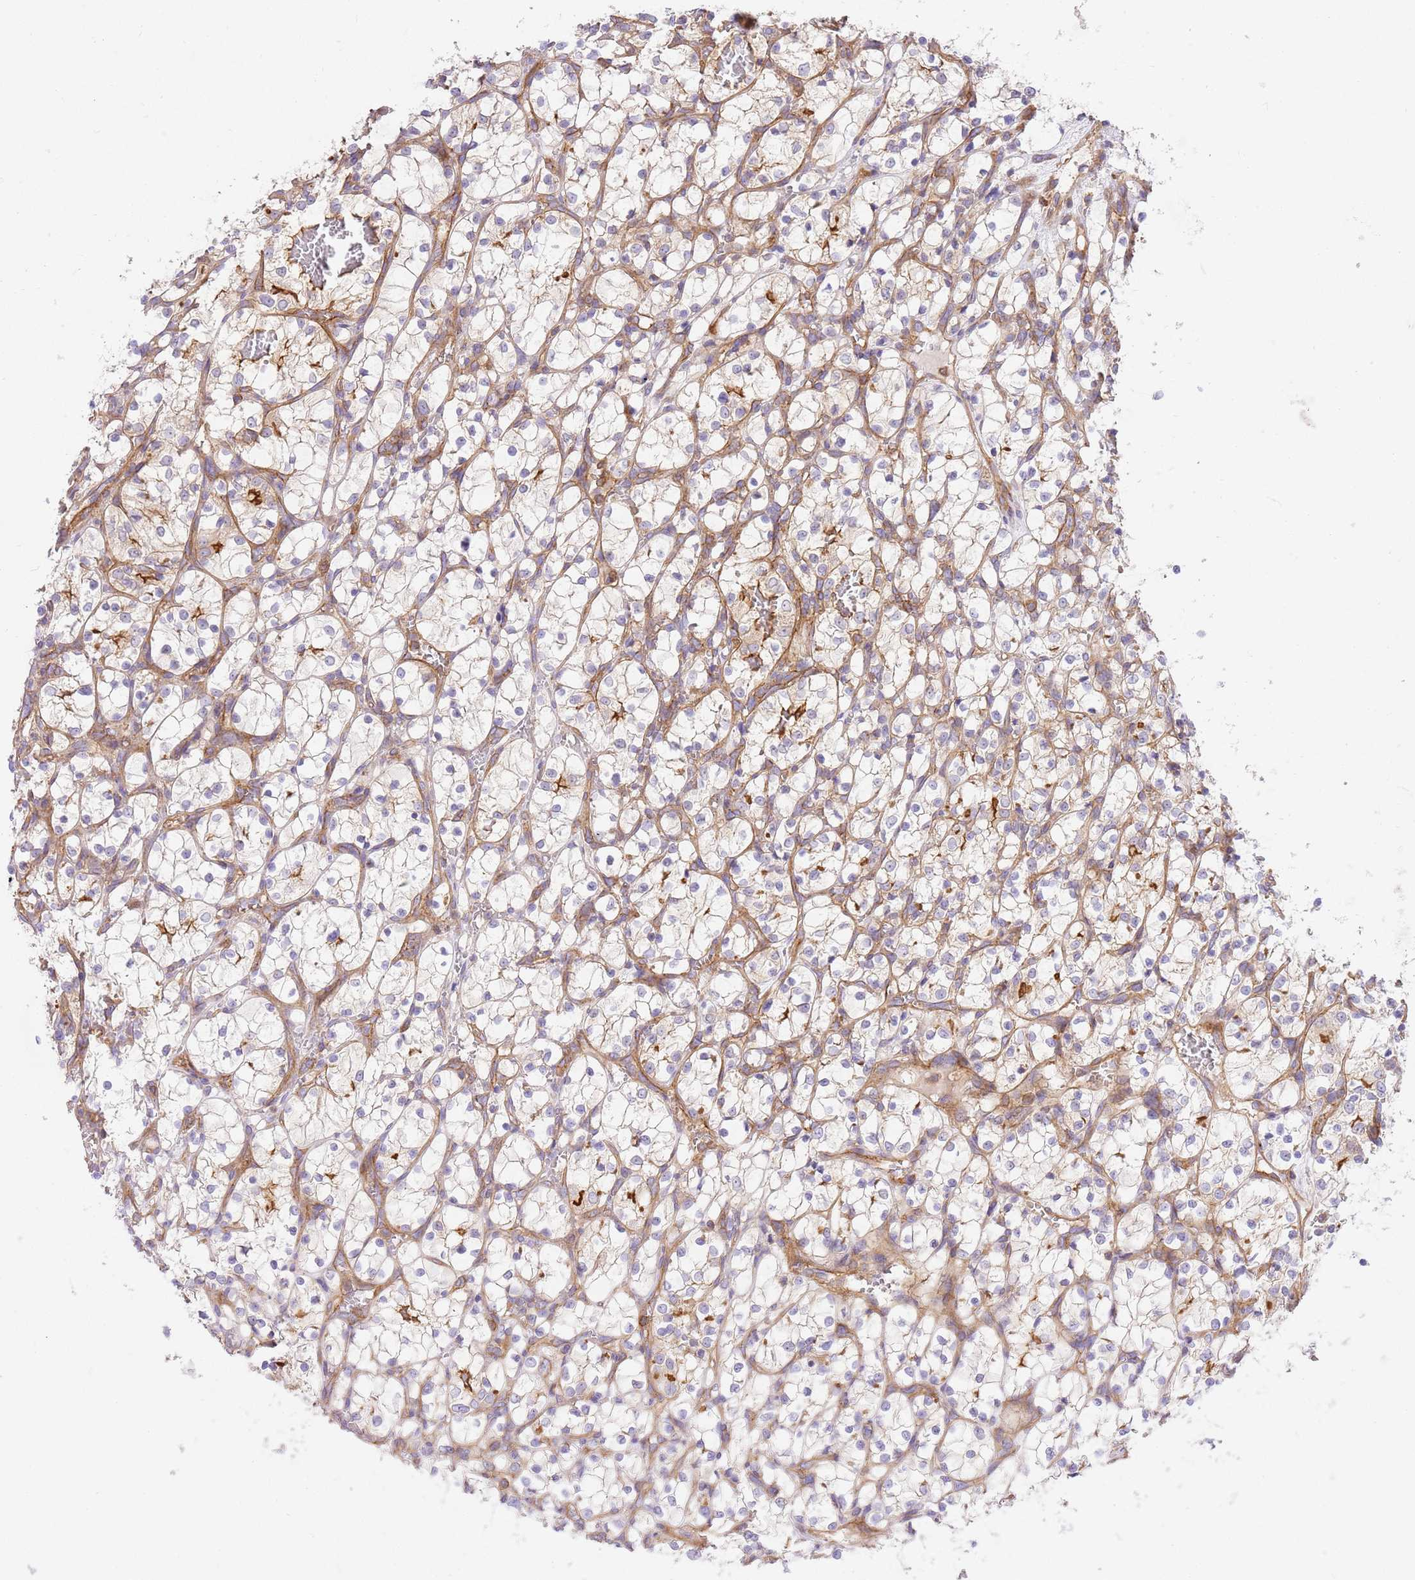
{"staining": {"intensity": "negative", "quantity": "none", "location": "none"}, "tissue": "renal cancer", "cell_type": "Tumor cells", "image_type": "cancer", "snomed": [{"axis": "morphology", "description": "Adenocarcinoma, NOS"}, {"axis": "topography", "description": "Kidney"}], "caption": "High magnification brightfield microscopy of adenocarcinoma (renal) stained with DAB (brown) and counterstained with hematoxylin (blue): tumor cells show no significant positivity. (Brightfield microscopy of DAB (3,3'-diaminobenzidine) immunohistochemistry at high magnification).", "gene": "EFCAB8", "patient": {"sex": "female", "age": 69}}